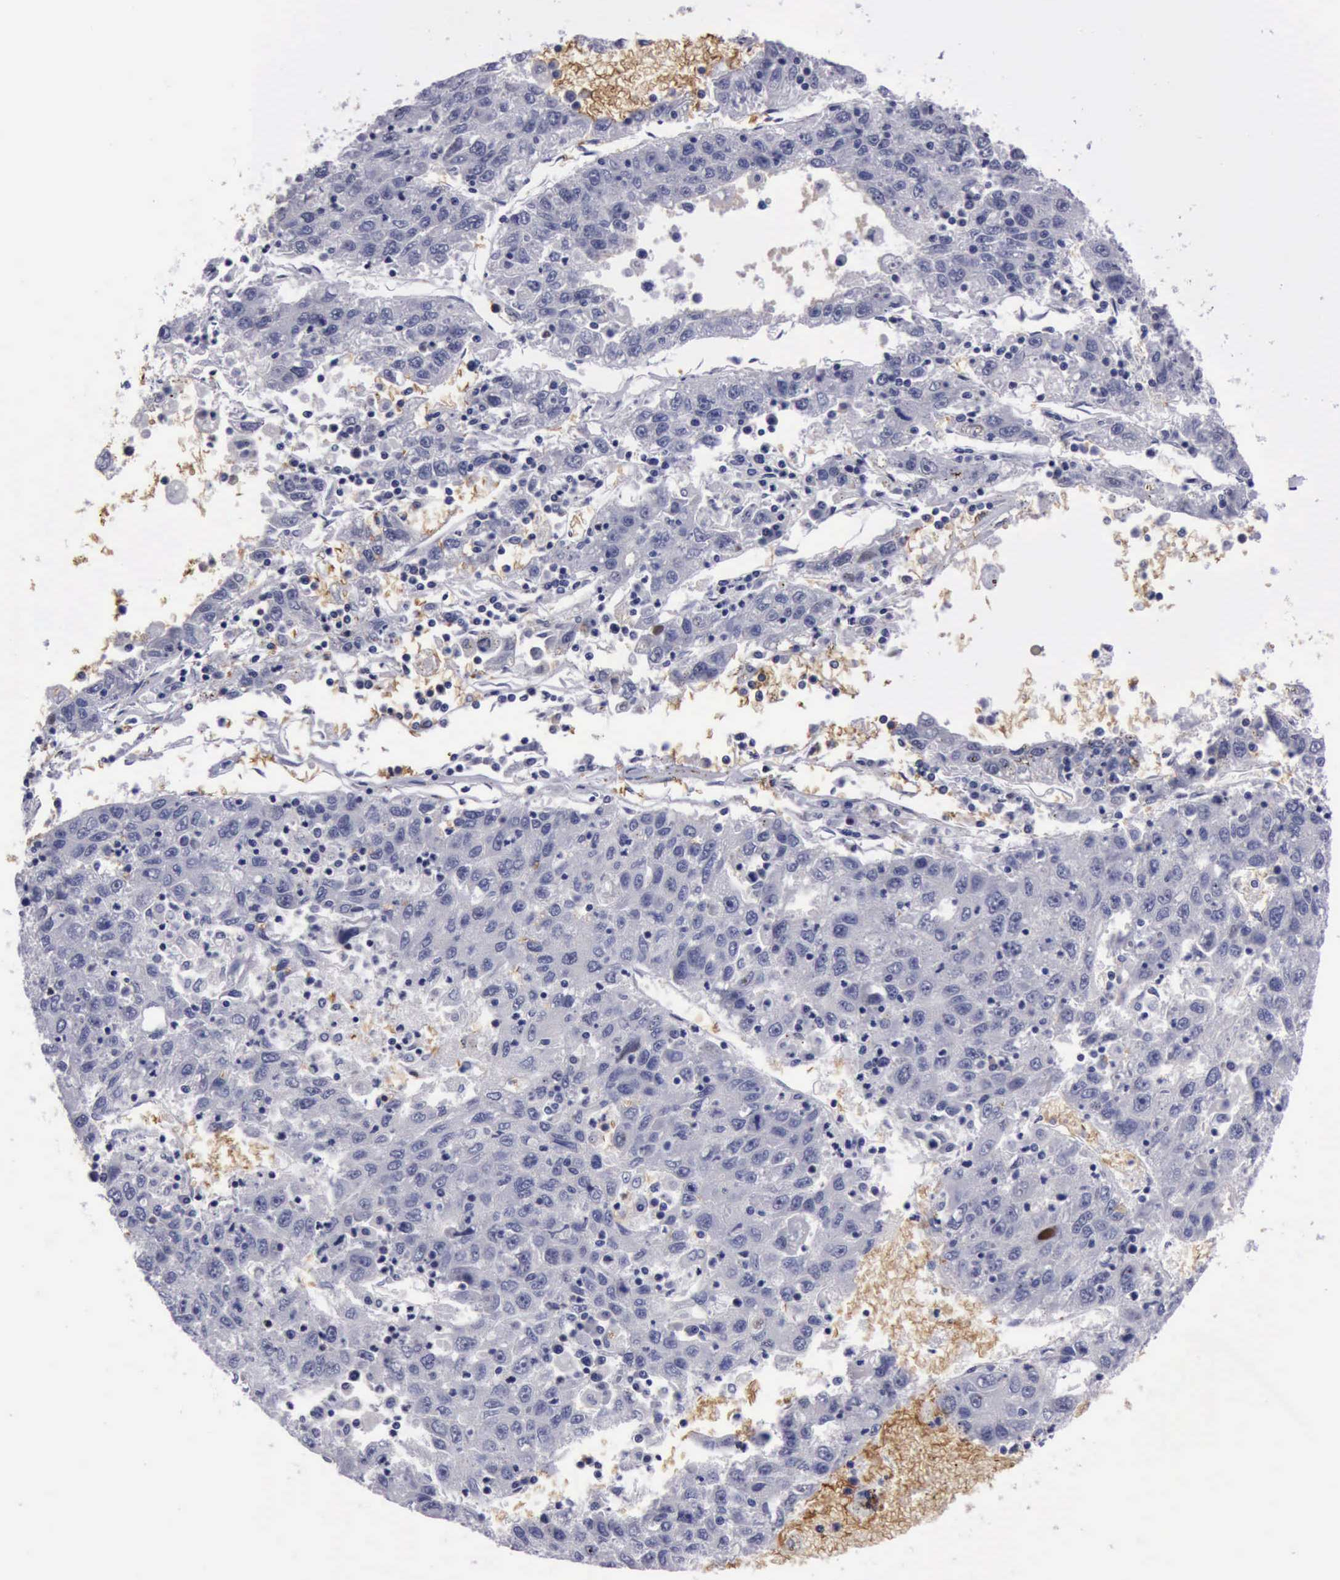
{"staining": {"intensity": "negative", "quantity": "none", "location": "none"}, "tissue": "liver cancer", "cell_type": "Tumor cells", "image_type": "cancer", "snomed": [{"axis": "morphology", "description": "Carcinoma, Hepatocellular, NOS"}, {"axis": "topography", "description": "Liver"}], "caption": "Photomicrograph shows no protein expression in tumor cells of liver hepatocellular carcinoma tissue.", "gene": "CEP128", "patient": {"sex": "male", "age": 49}}